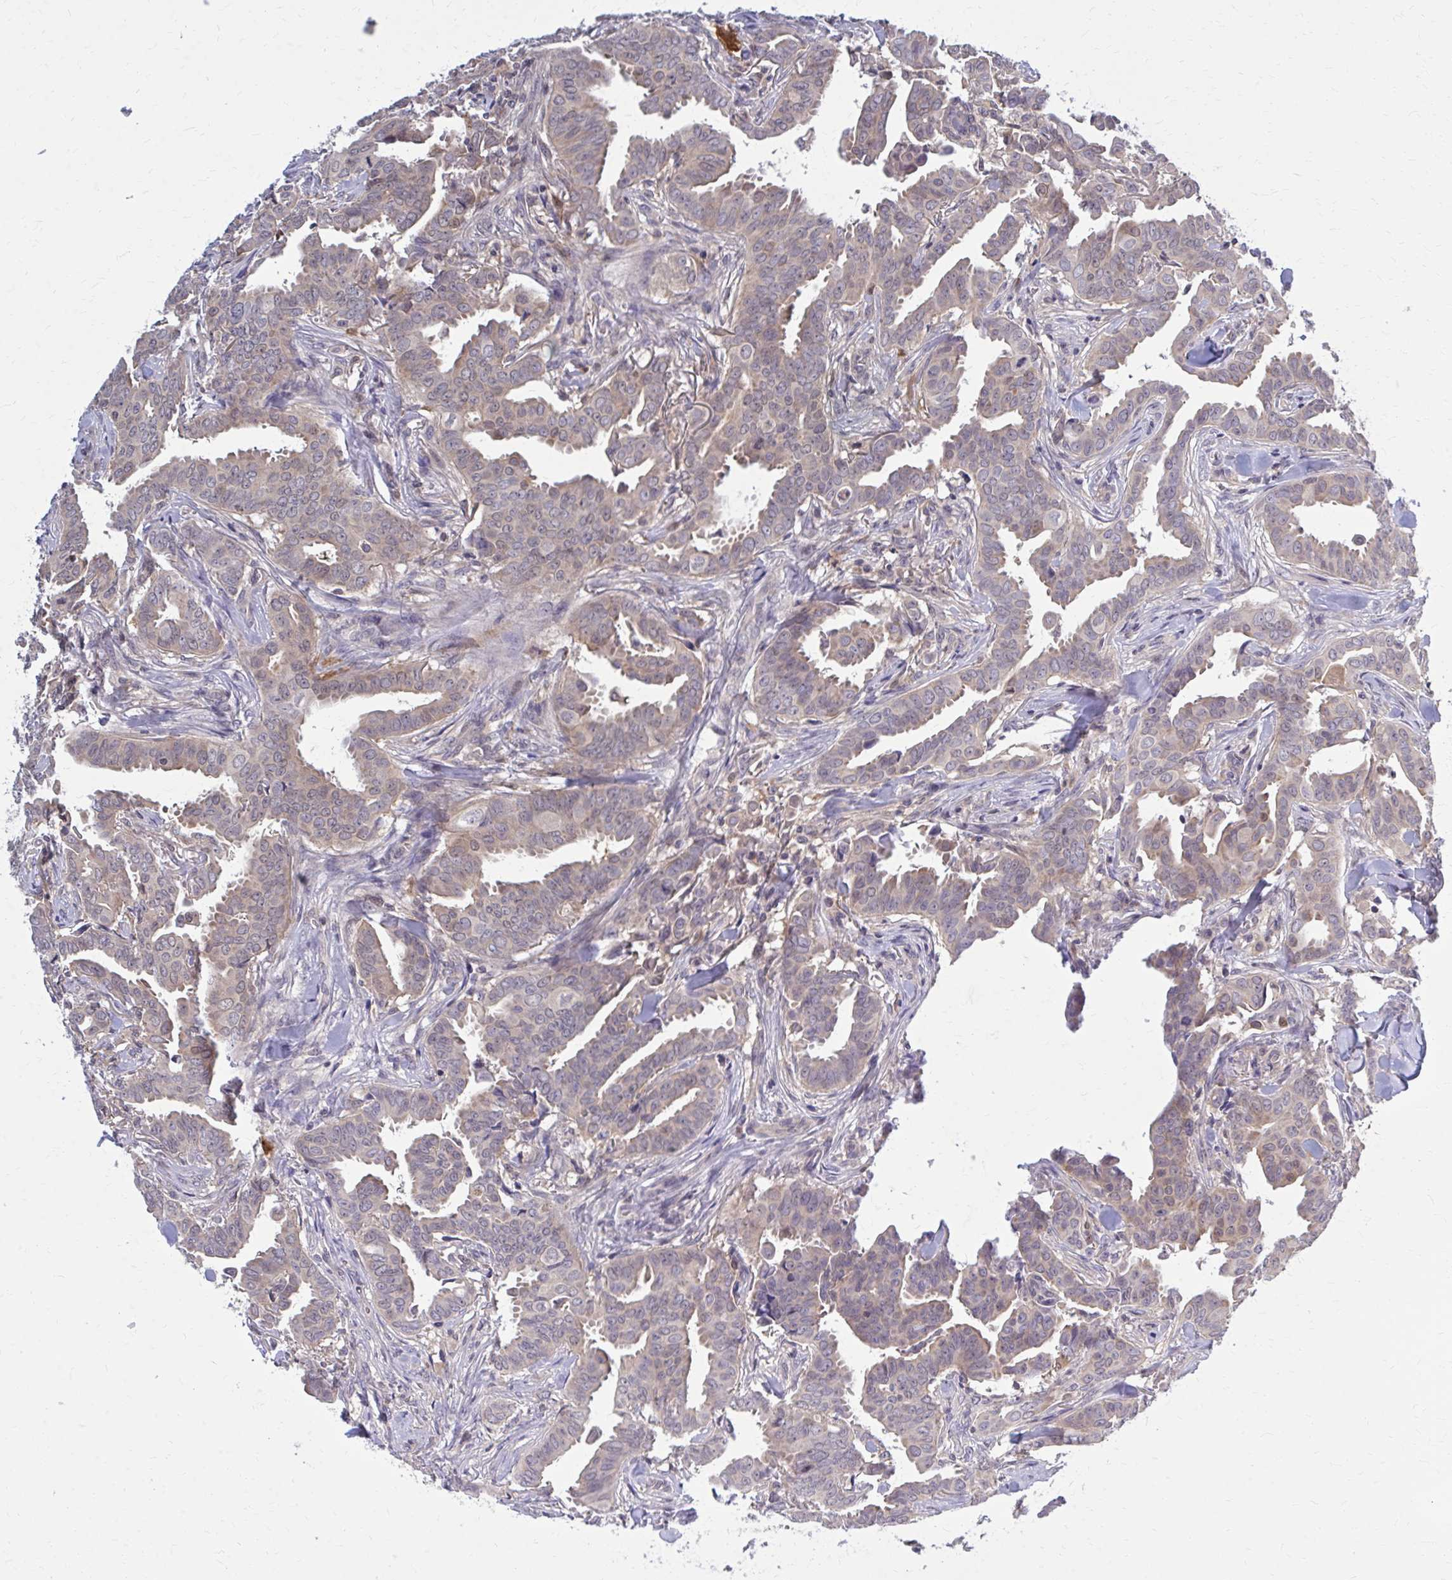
{"staining": {"intensity": "weak", "quantity": ">75%", "location": "cytoplasmic/membranous"}, "tissue": "breast cancer", "cell_type": "Tumor cells", "image_type": "cancer", "snomed": [{"axis": "morphology", "description": "Duct carcinoma"}, {"axis": "topography", "description": "Breast"}], "caption": "Immunohistochemistry micrograph of breast infiltrating ductal carcinoma stained for a protein (brown), which displays low levels of weak cytoplasmic/membranous expression in approximately >75% of tumor cells.", "gene": "DBI", "patient": {"sex": "female", "age": 45}}